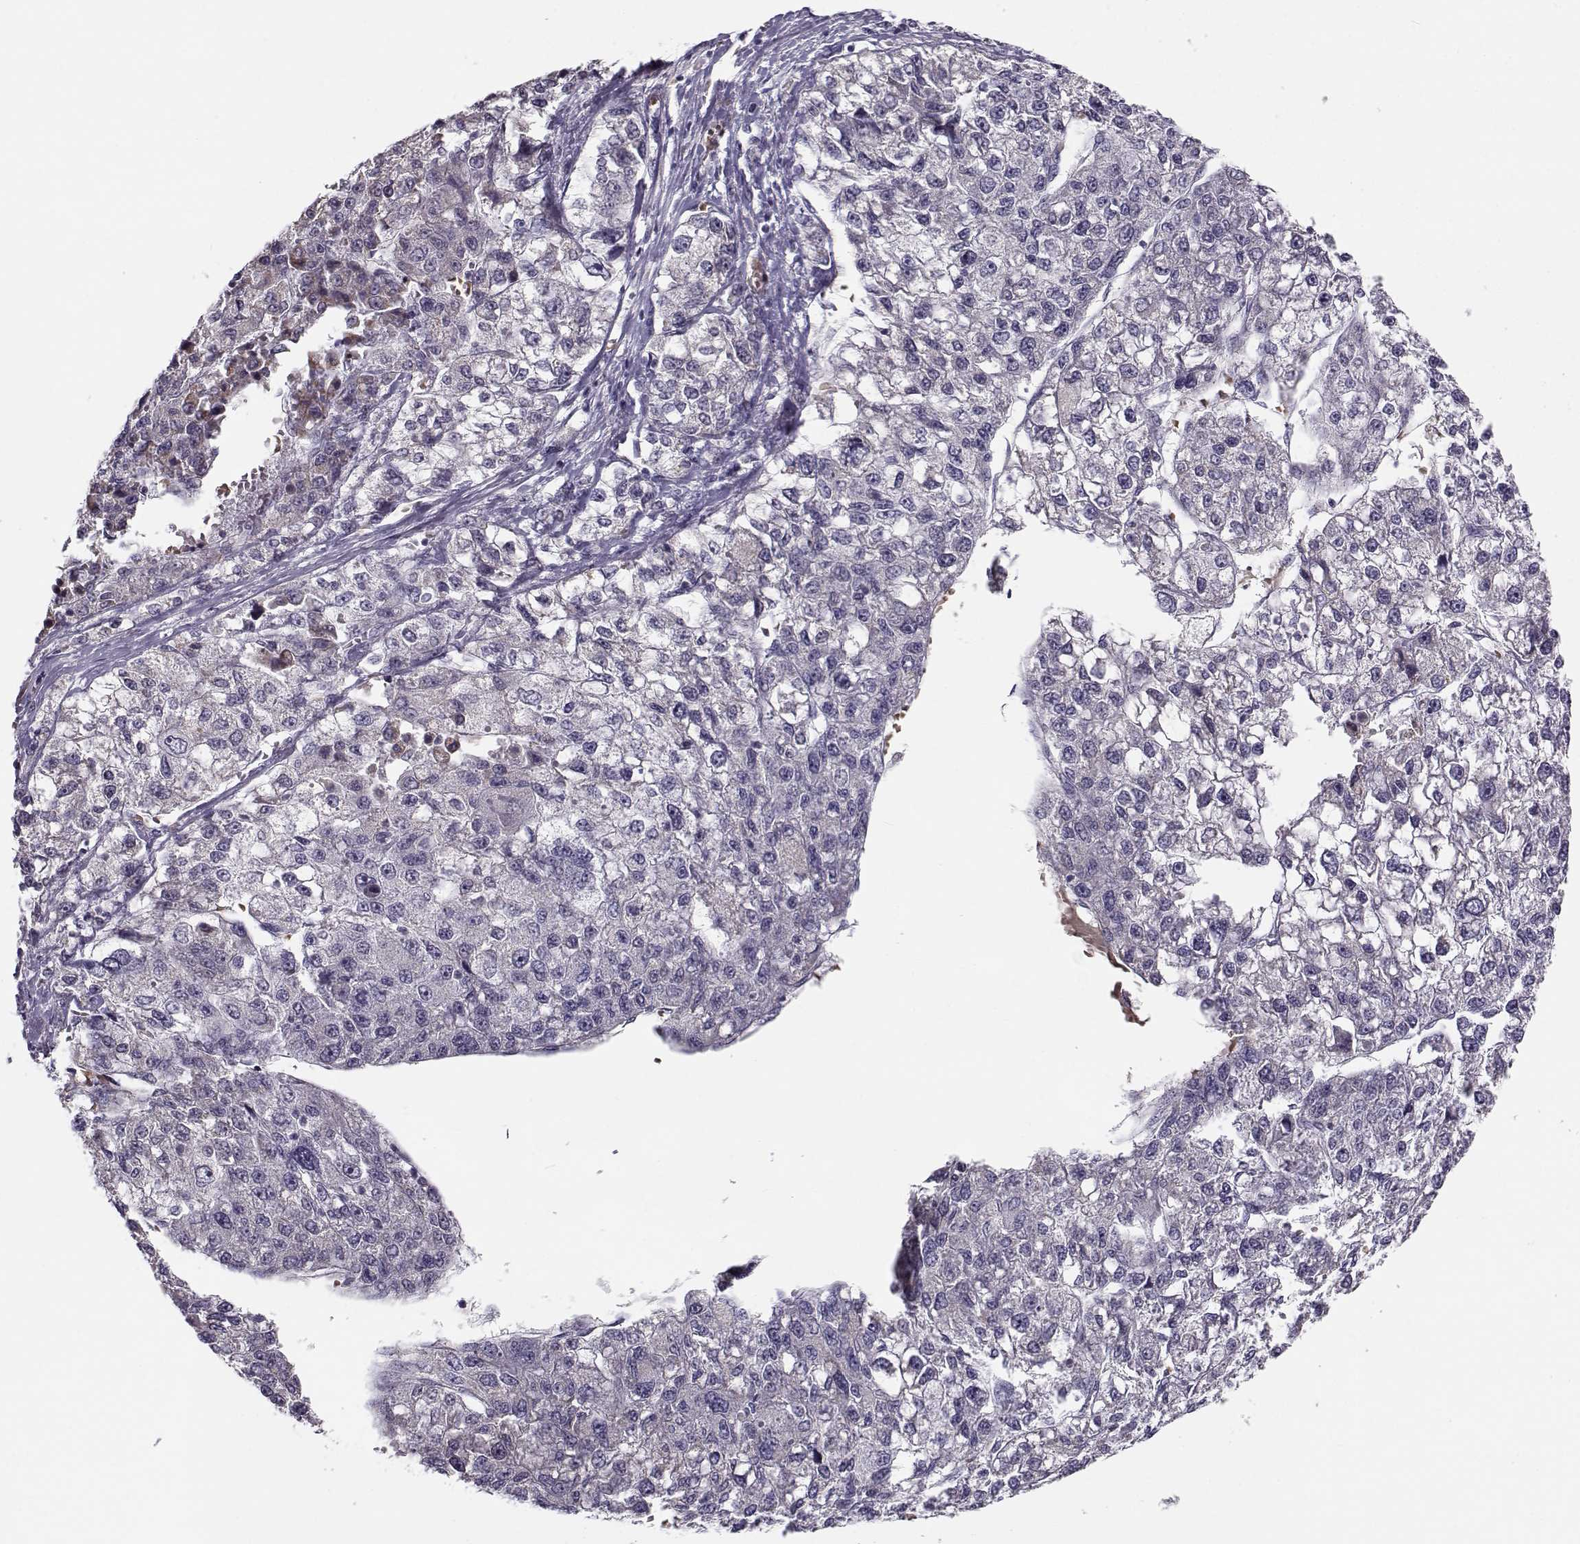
{"staining": {"intensity": "negative", "quantity": "none", "location": "none"}, "tissue": "liver cancer", "cell_type": "Tumor cells", "image_type": "cancer", "snomed": [{"axis": "morphology", "description": "Carcinoma, Hepatocellular, NOS"}, {"axis": "topography", "description": "Liver"}], "caption": "DAB immunohistochemical staining of liver hepatocellular carcinoma reveals no significant expression in tumor cells.", "gene": "SLC4A5", "patient": {"sex": "male", "age": 56}}